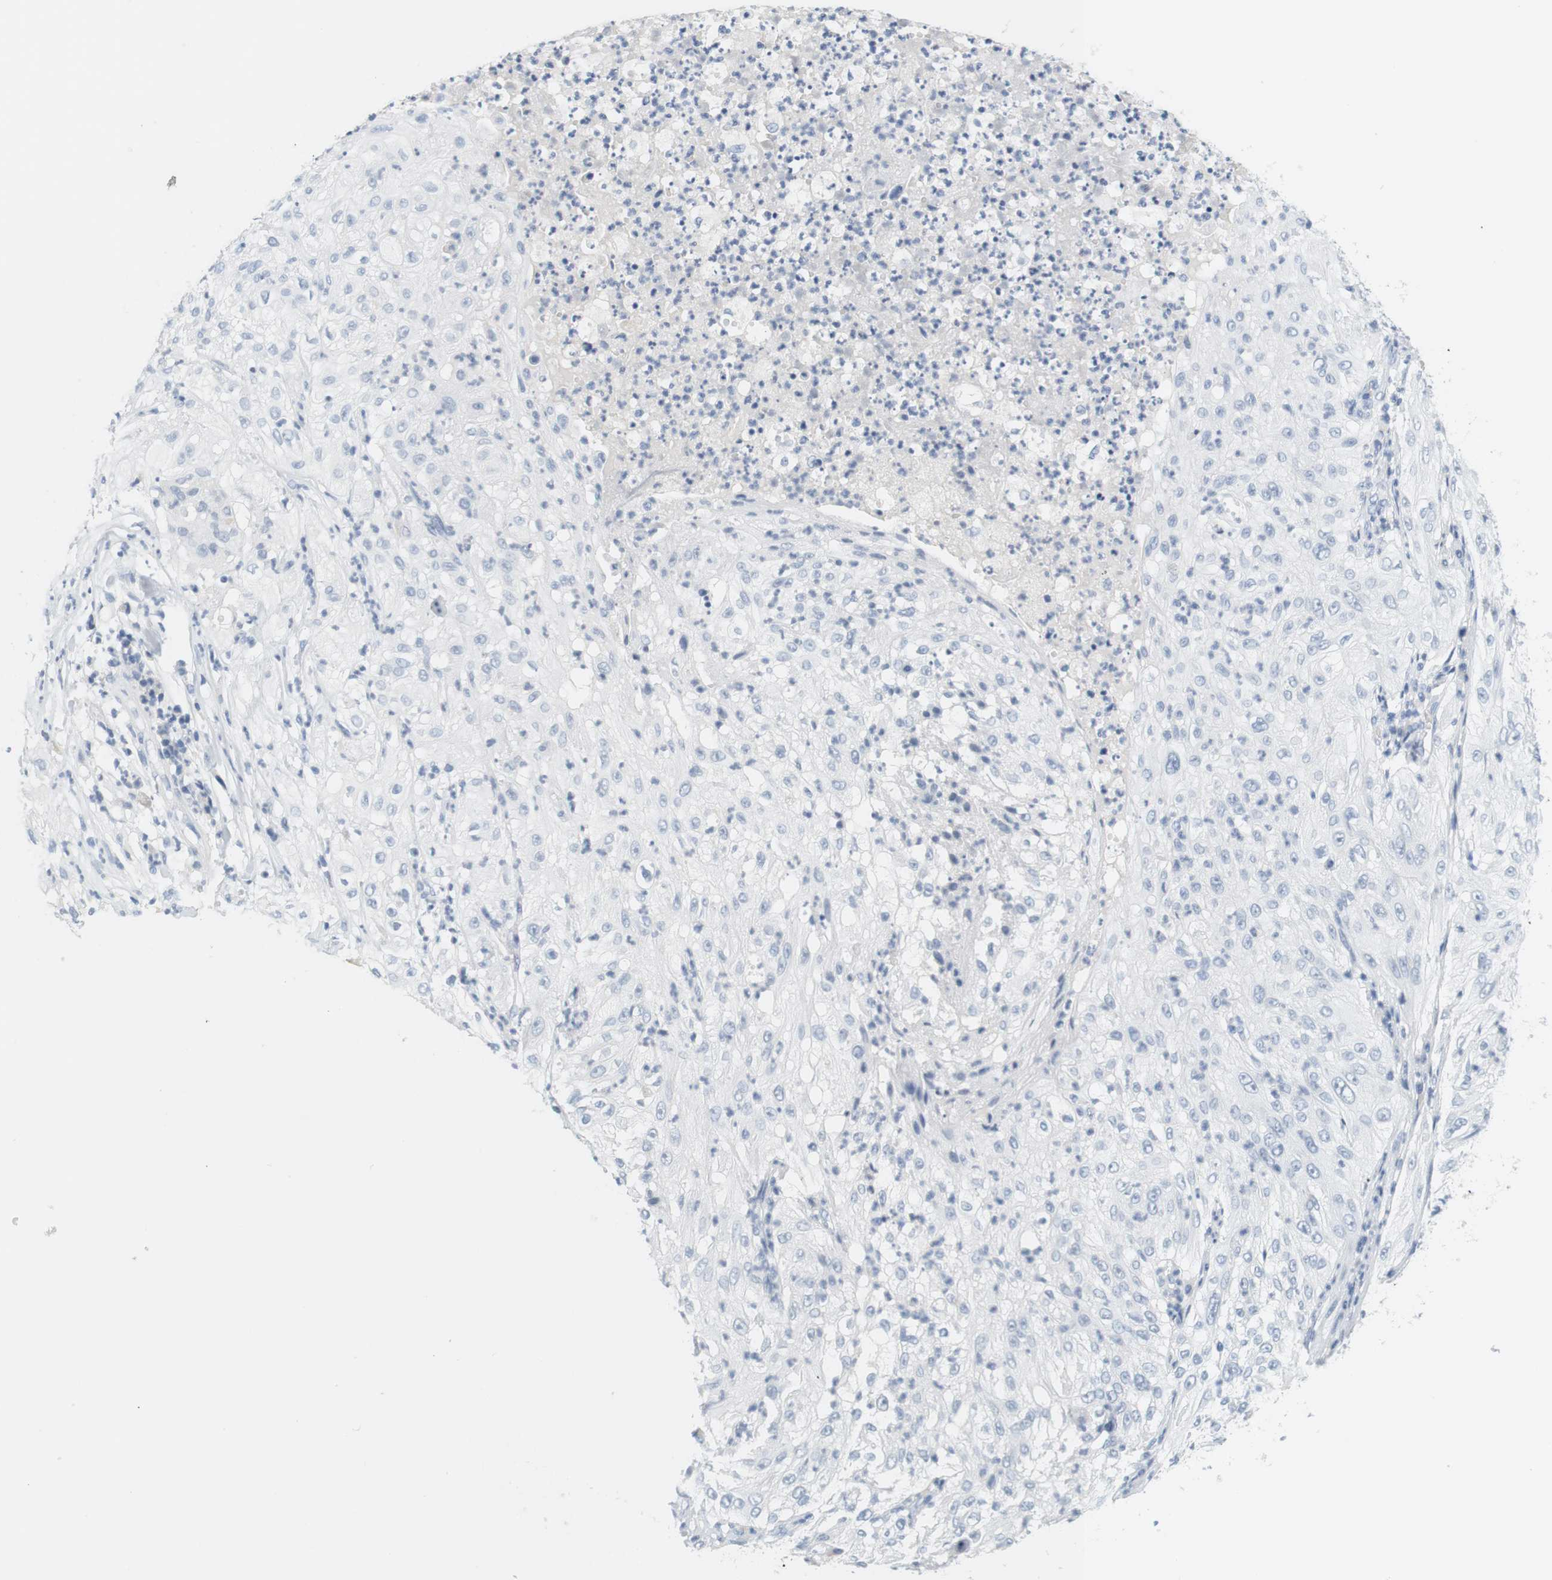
{"staining": {"intensity": "negative", "quantity": "none", "location": "none"}, "tissue": "lung cancer", "cell_type": "Tumor cells", "image_type": "cancer", "snomed": [{"axis": "morphology", "description": "Inflammation, NOS"}, {"axis": "morphology", "description": "Squamous cell carcinoma, NOS"}, {"axis": "topography", "description": "Lymph node"}, {"axis": "topography", "description": "Soft tissue"}, {"axis": "topography", "description": "Lung"}], "caption": "Immunohistochemical staining of human lung cancer displays no significant staining in tumor cells.", "gene": "OPRM1", "patient": {"sex": "male", "age": 66}}